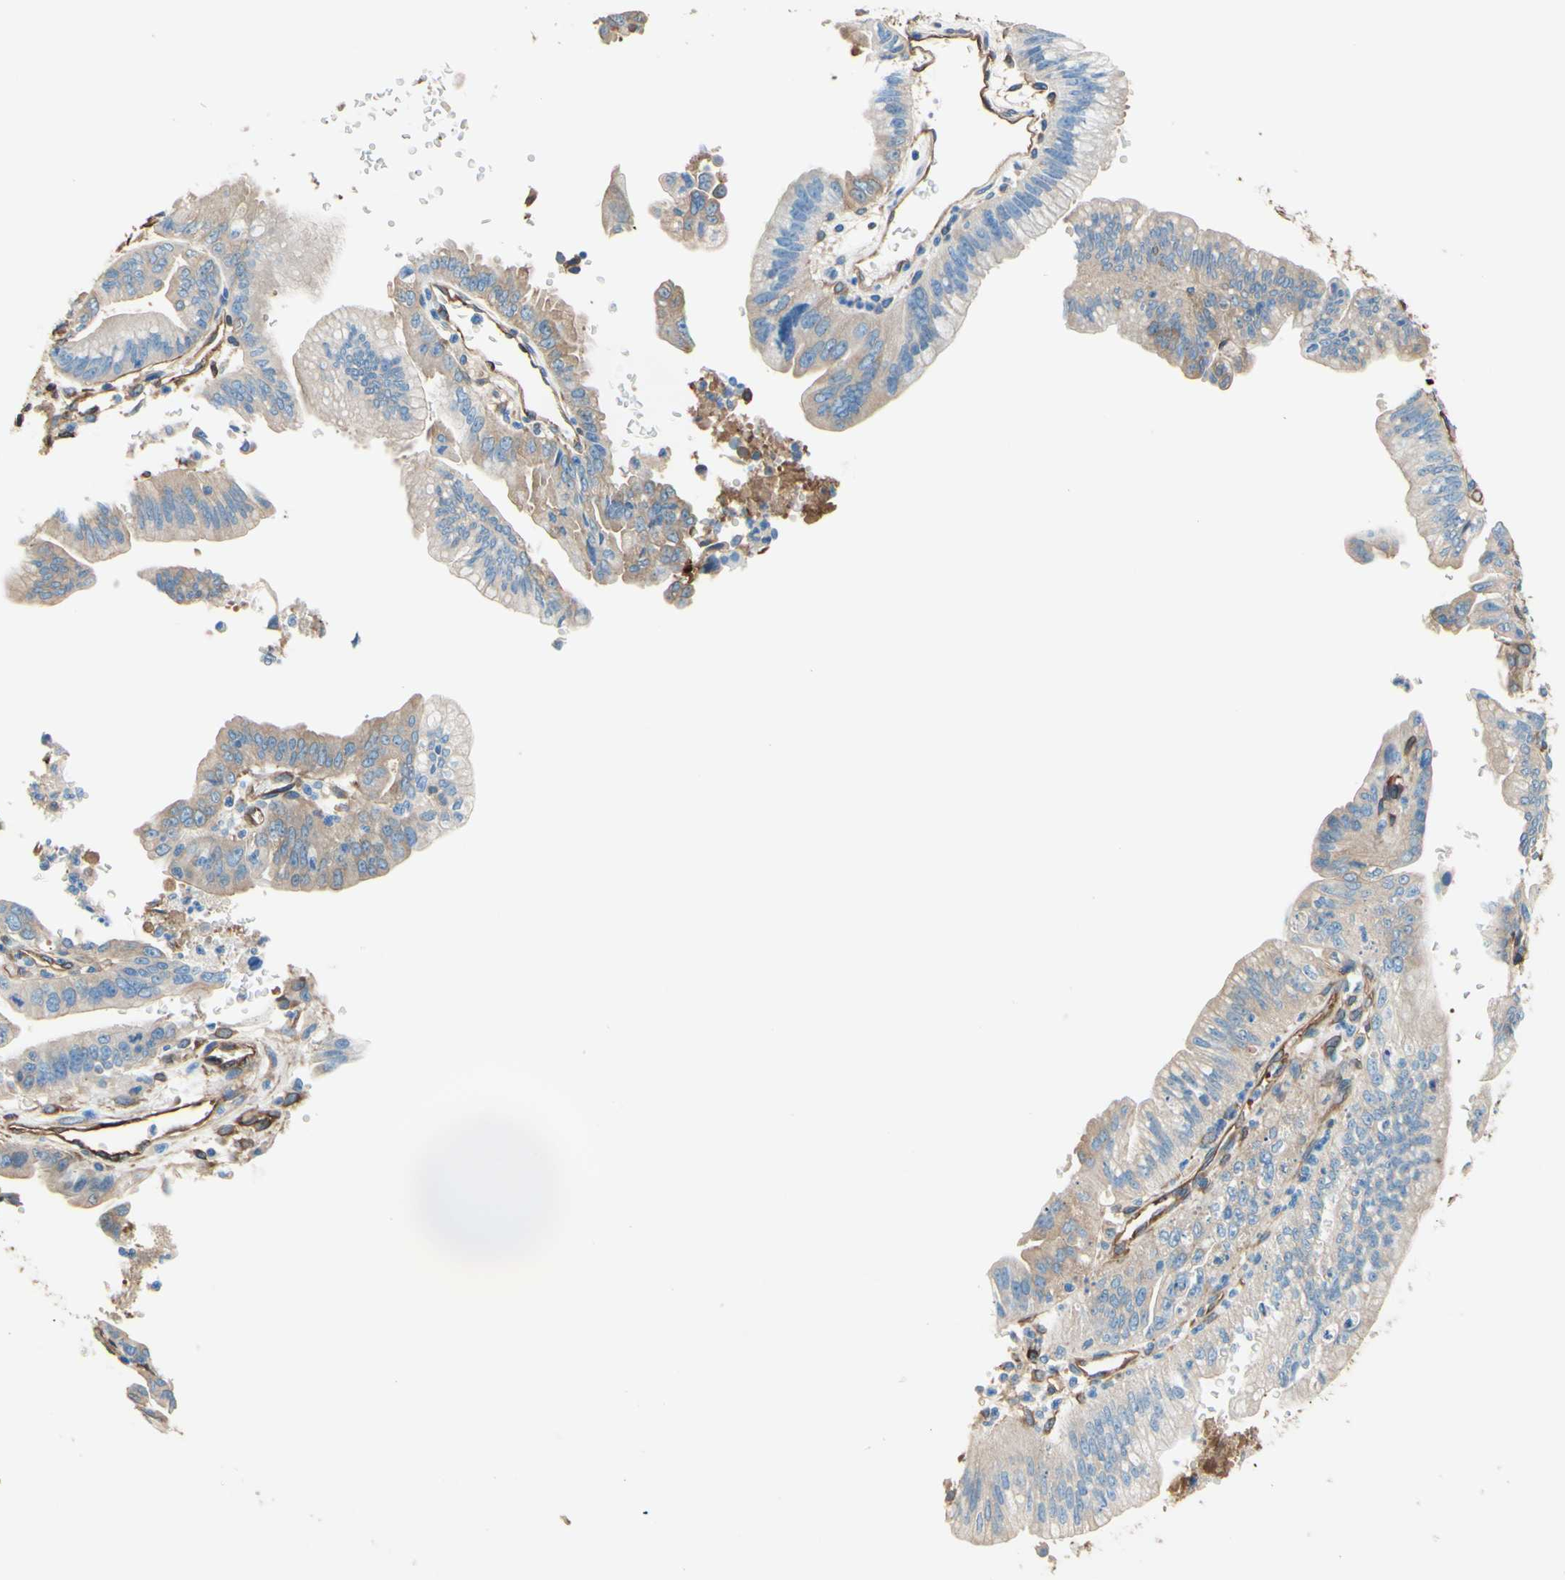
{"staining": {"intensity": "weak", "quantity": ">75%", "location": "cytoplasmic/membranous"}, "tissue": "pancreatic cancer", "cell_type": "Tumor cells", "image_type": "cancer", "snomed": [{"axis": "morphology", "description": "Adenocarcinoma, NOS"}, {"axis": "topography", "description": "Pancreas"}], "caption": "Human pancreatic cancer (adenocarcinoma) stained with a protein marker demonstrates weak staining in tumor cells.", "gene": "DPYSL3", "patient": {"sex": "male", "age": 70}}